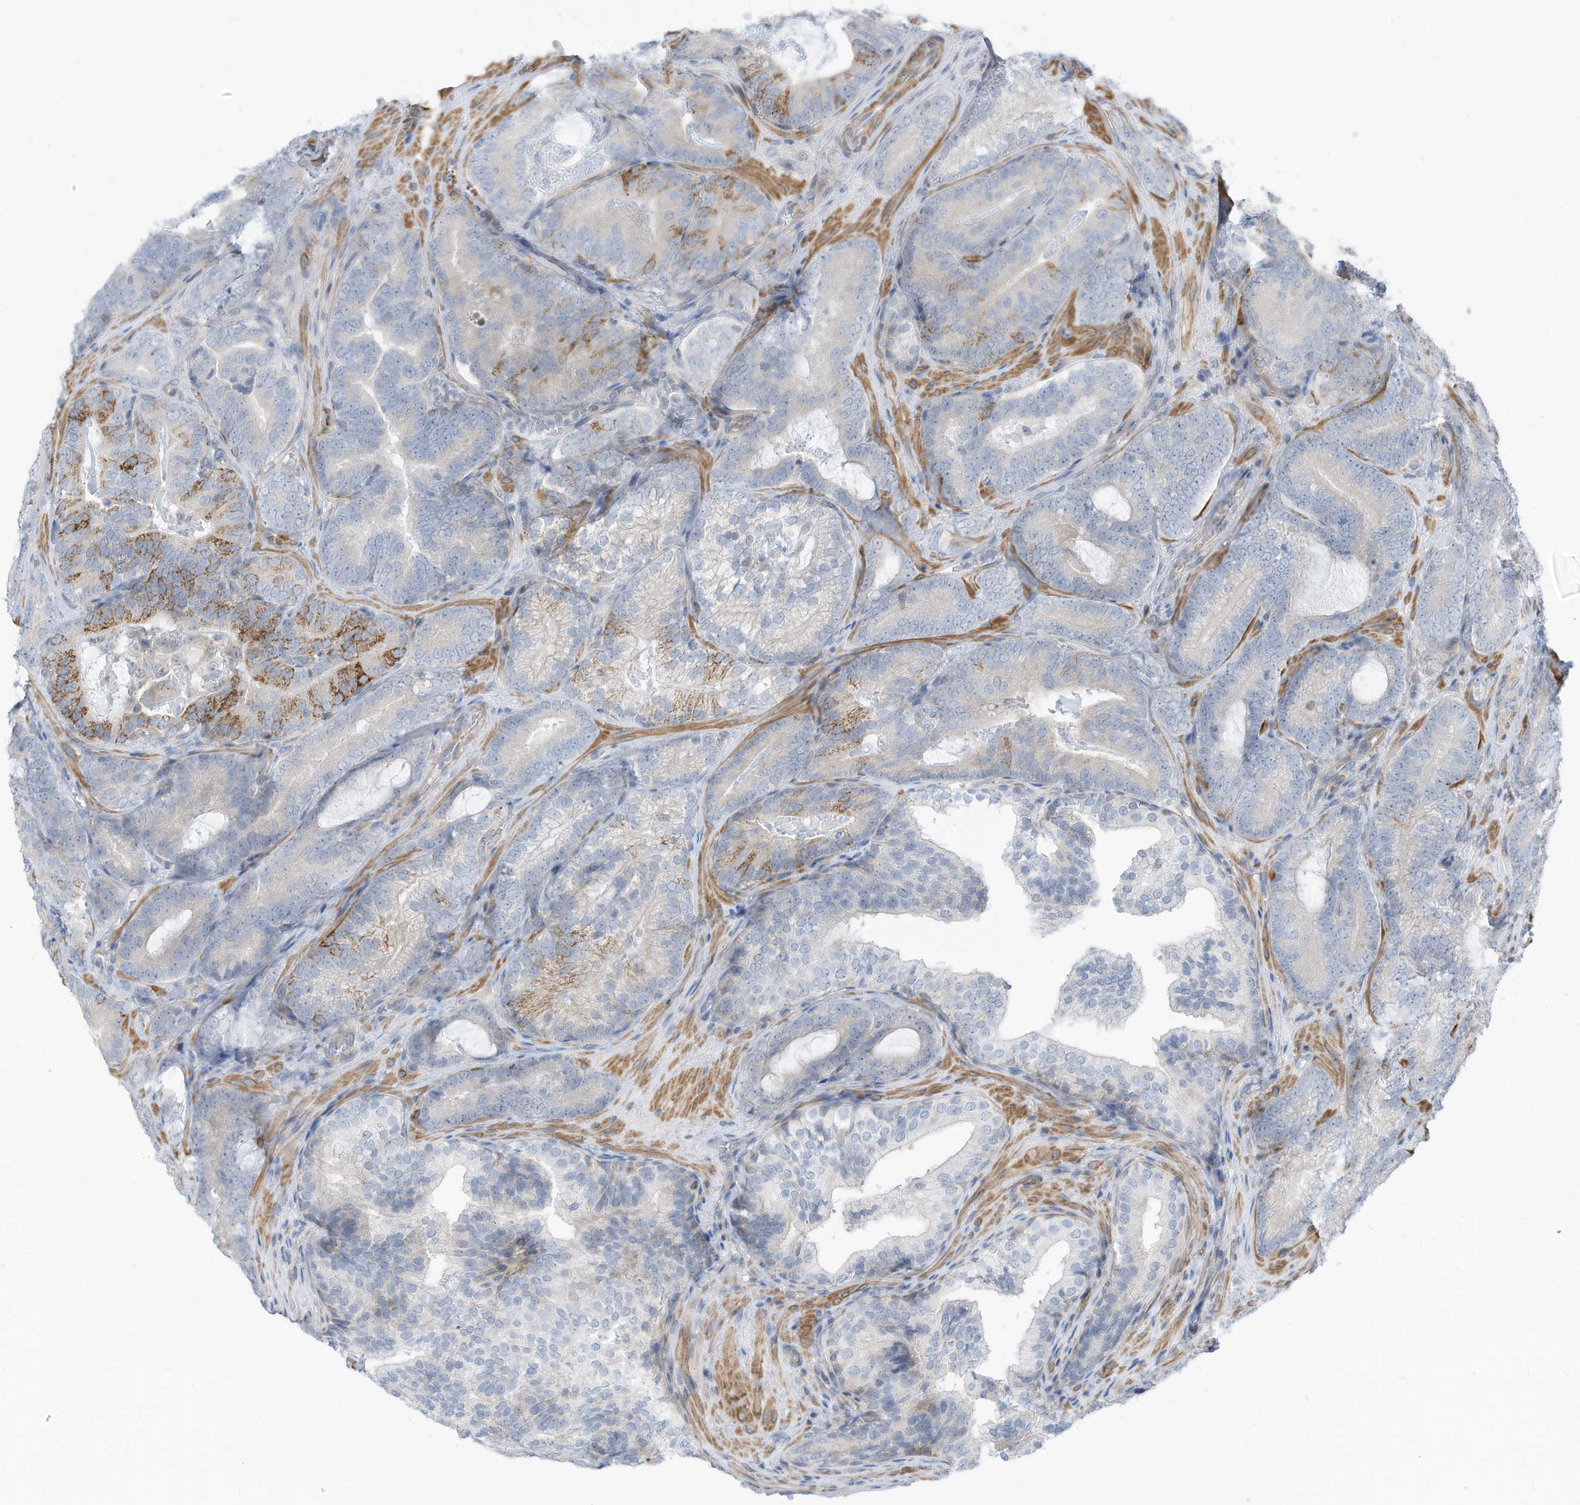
{"staining": {"intensity": "moderate", "quantity": "<25%", "location": "cytoplasmic/membranous"}, "tissue": "prostate cancer", "cell_type": "Tumor cells", "image_type": "cancer", "snomed": [{"axis": "morphology", "description": "Adenocarcinoma, High grade"}, {"axis": "topography", "description": "Prostate"}], "caption": "There is low levels of moderate cytoplasmic/membranous positivity in tumor cells of prostate cancer (adenocarcinoma (high-grade)), as demonstrated by immunohistochemical staining (brown color).", "gene": "GPATCH3", "patient": {"sex": "male", "age": 66}}